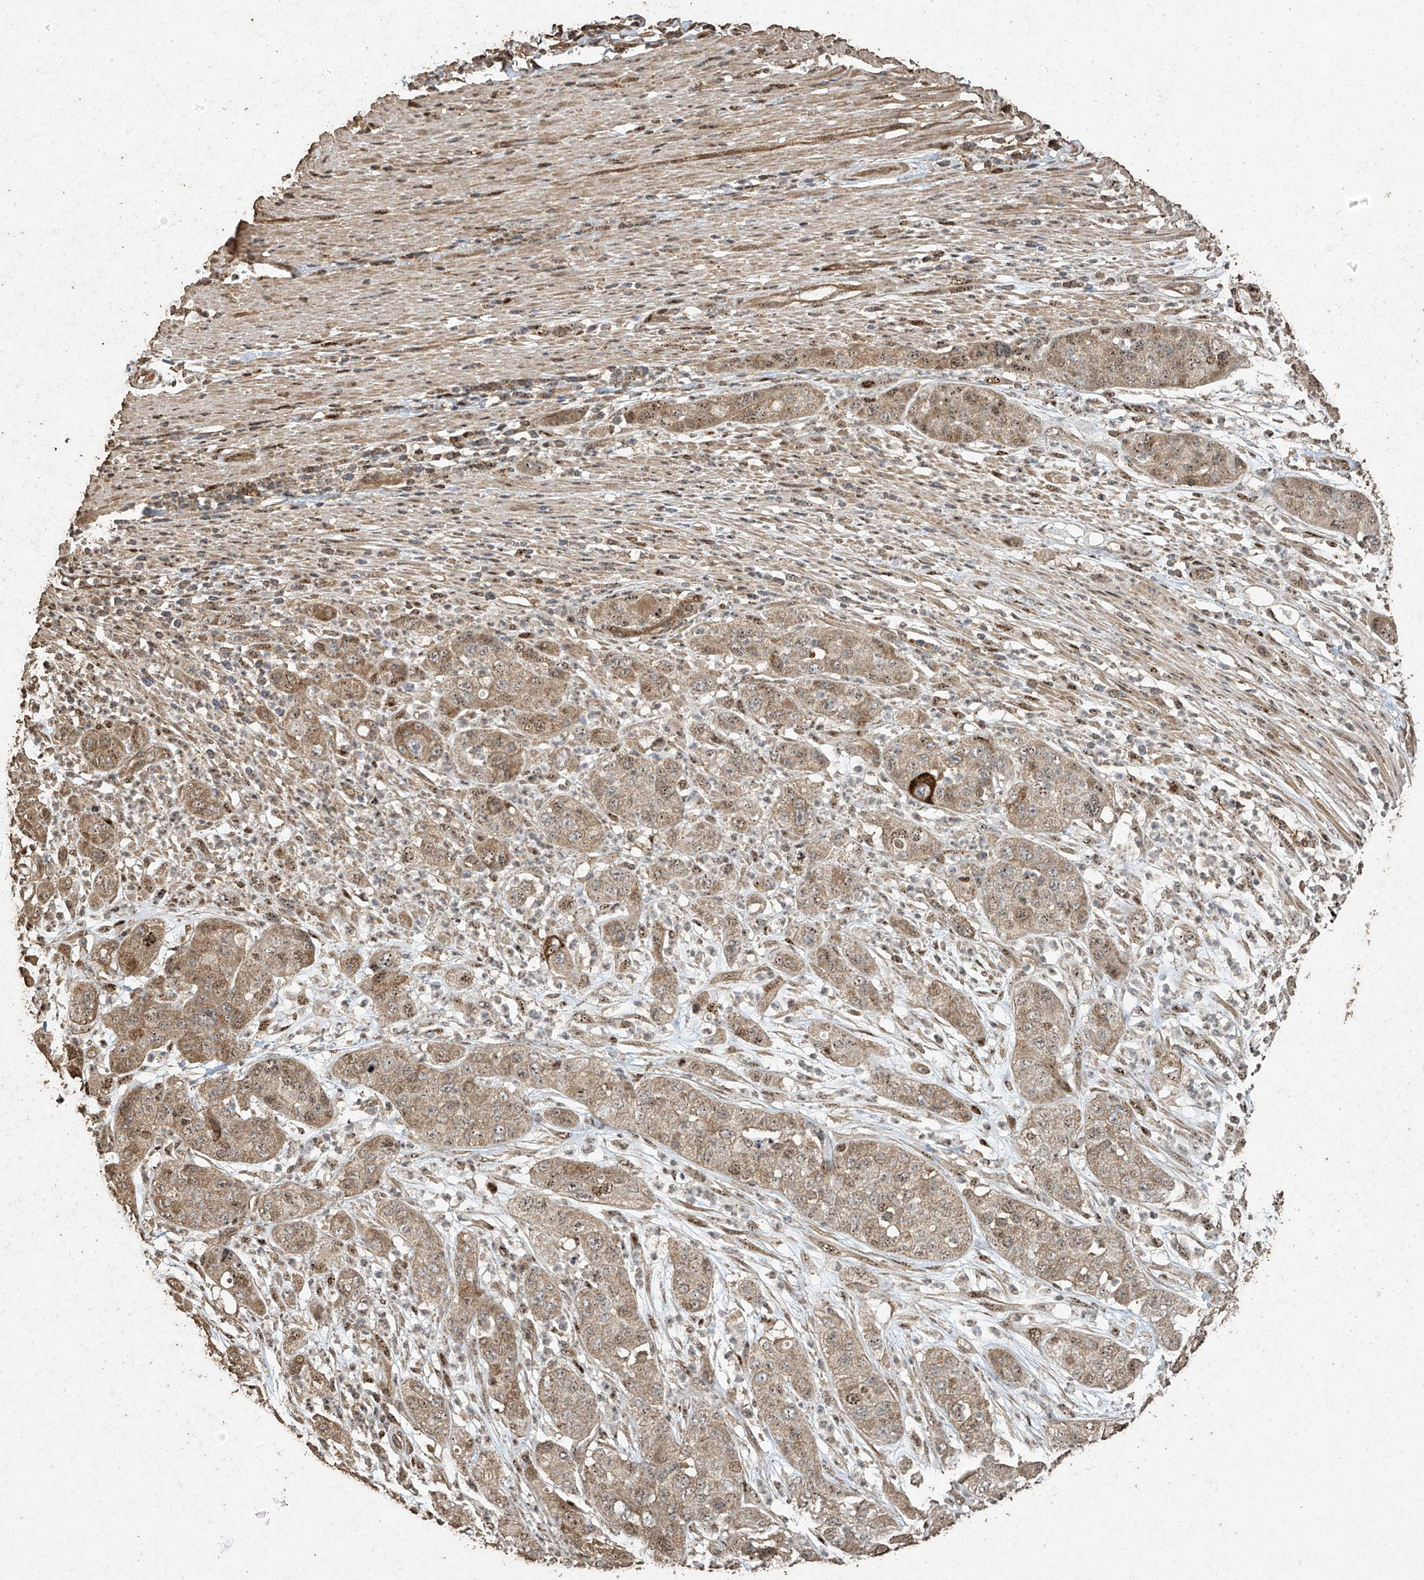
{"staining": {"intensity": "moderate", "quantity": "25%-75%", "location": "cytoplasmic/membranous,nuclear"}, "tissue": "pancreatic cancer", "cell_type": "Tumor cells", "image_type": "cancer", "snomed": [{"axis": "morphology", "description": "Adenocarcinoma, NOS"}, {"axis": "topography", "description": "Pancreas"}], "caption": "A brown stain labels moderate cytoplasmic/membranous and nuclear staining of a protein in human adenocarcinoma (pancreatic) tumor cells. Using DAB (brown) and hematoxylin (blue) stains, captured at high magnification using brightfield microscopy.", "gene": "ERBB3", "patient": {"sex": "female", "age": 78}}